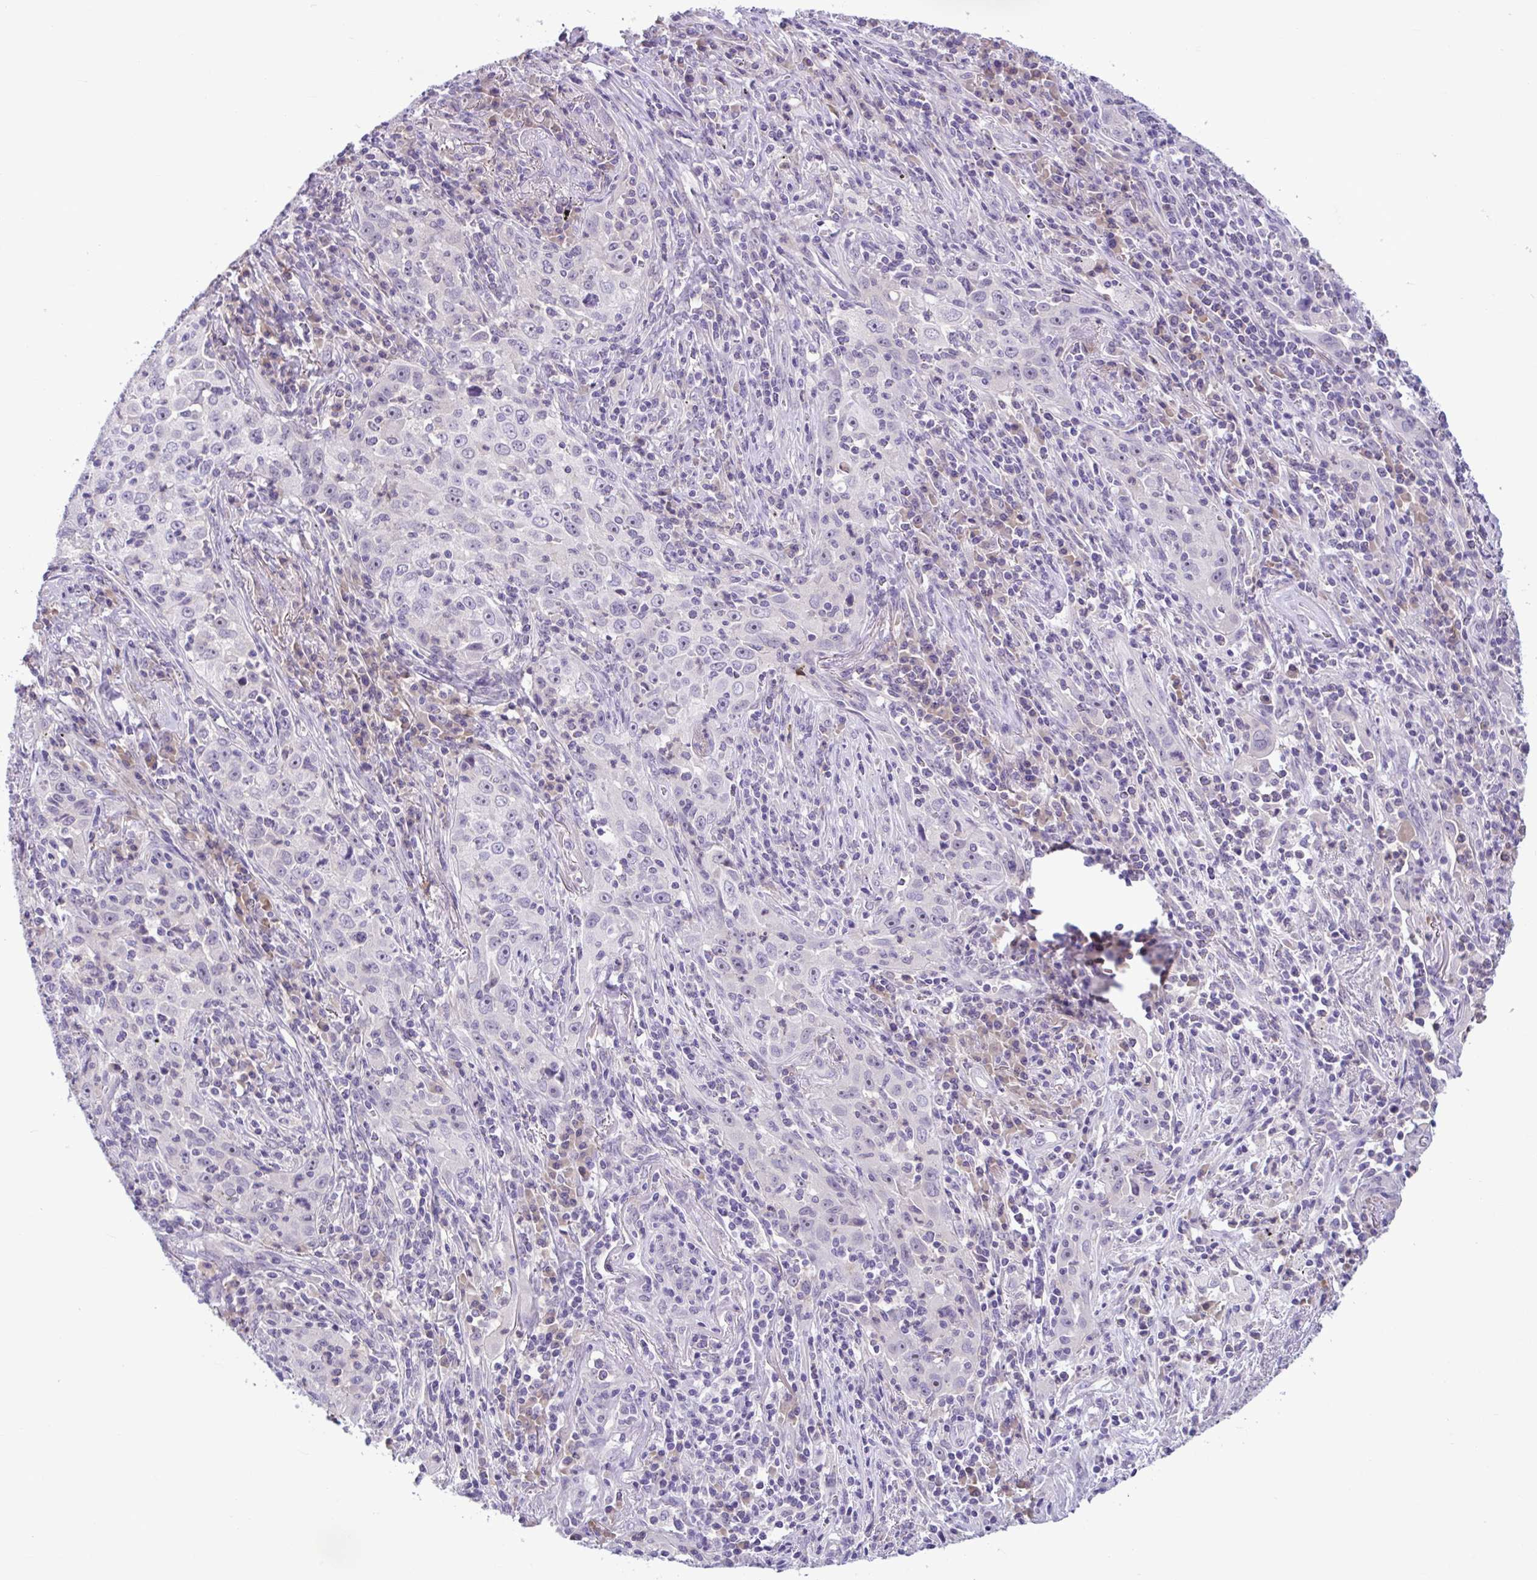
{"staining": {"intensity": "negative", "quantity": "none", "location": "none"}, "tissue": "lung cancer", "cell_type": "Tumor cells", "image_type": "cancer", "snomed": [{"axis": "morphology", "description": "Squamous cell carcinoma, NOS"}, {"axis": "topography", "description": "Lung"}], "caption": "A high-resolution image shows immunohistochemistry staining of lung cancer (squamous cell carcinoma), which exhibits no significant expression in tumor cells. (DAB (3,3'-diaminobenzidine) immunohistochemistry (IHC) with hematoxylin counter stain).", "gene": "WNT9B", "patient": {"sex": "male", "age": 71}}